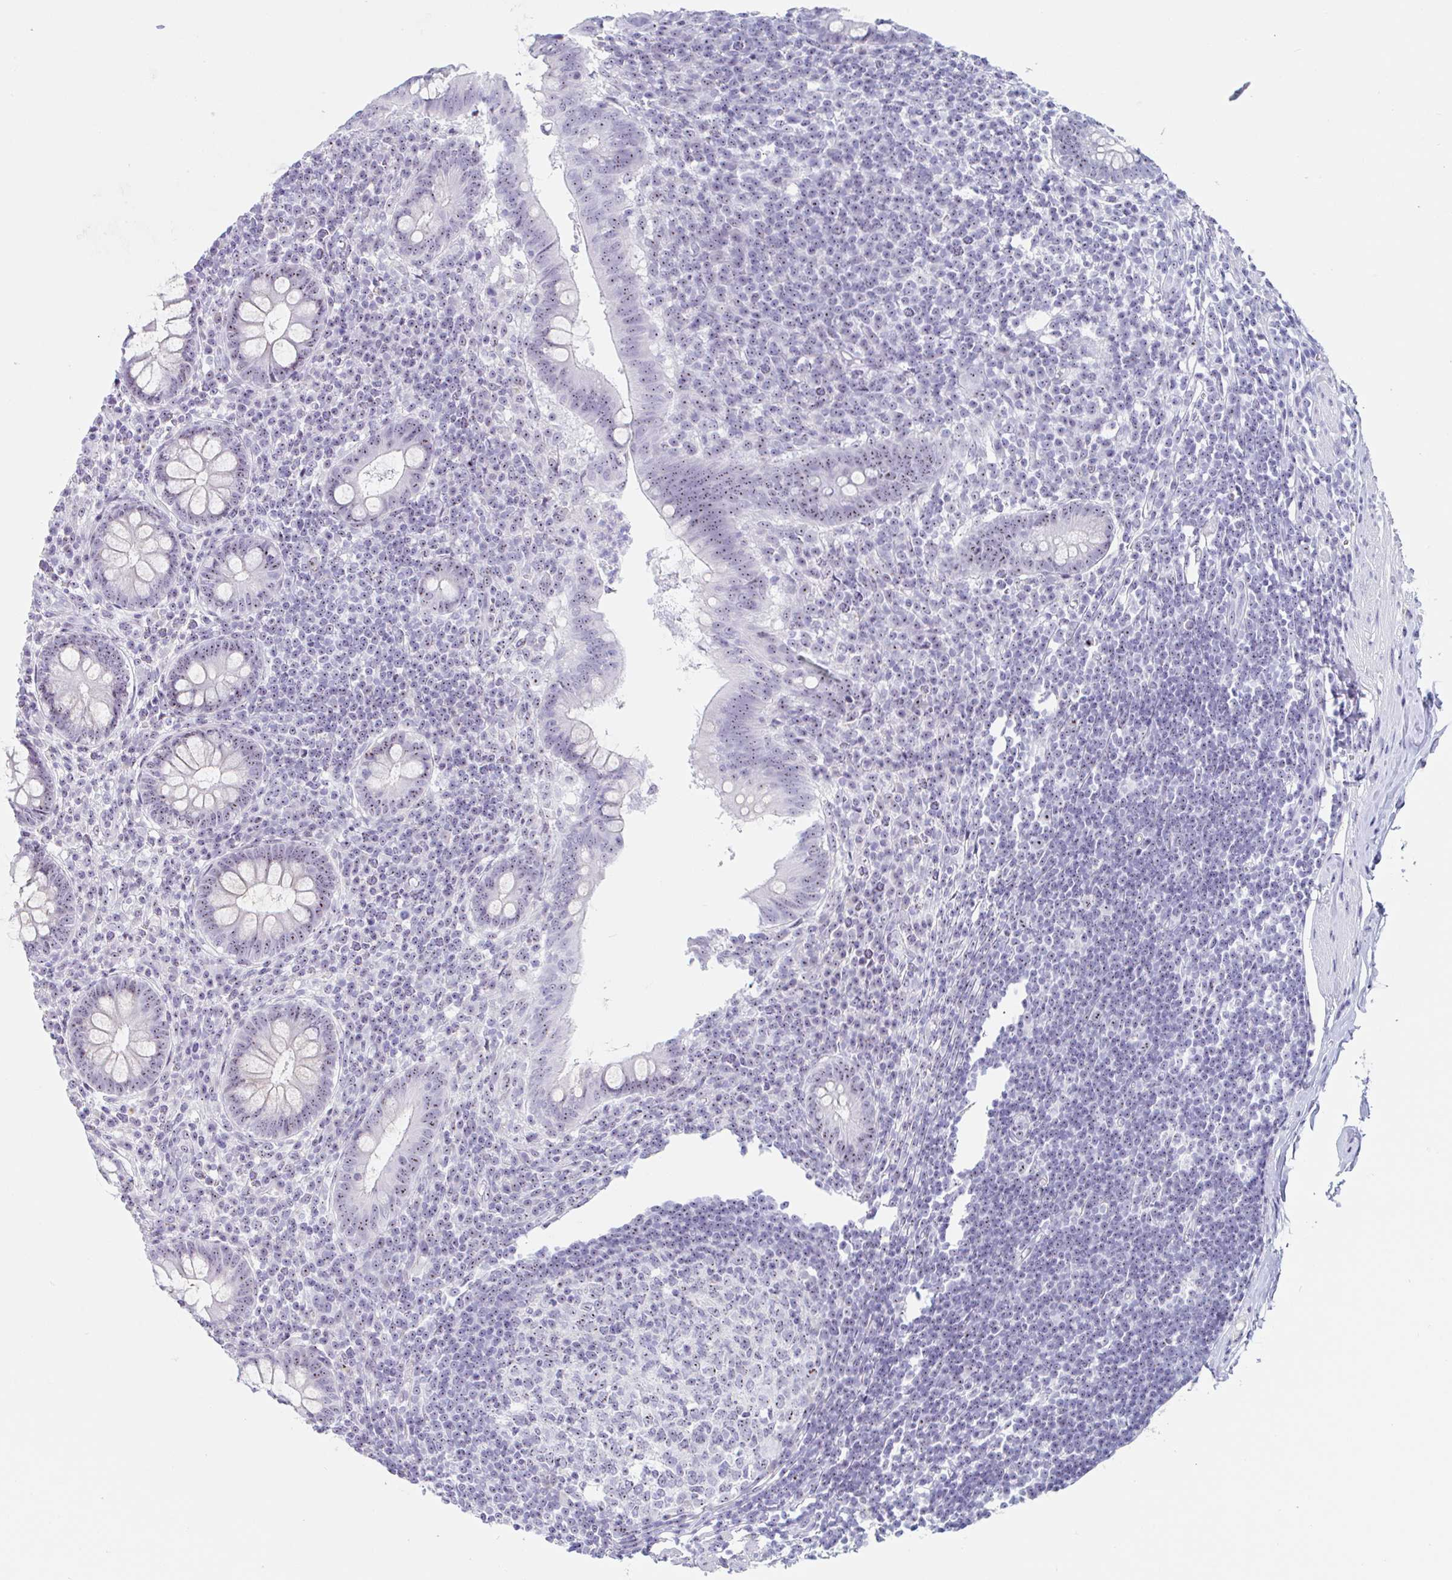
{"staining": {"intensity": "moderate", "quantity": "25%-75%", "location": "nuclear"}, "tissue": "appendix", "cell_type": "Glandular cells", "image_type": "normal", "snomed": [{"axis": "morphology", "description": "Normal tissue, NOS"}, {"axis": "topography", "description": "Appendix"}], "caption": "The image displays staining of unremarkable appendix, revealing moderate nuclear protein positivity (brown color) within glandular cells.", "gene": "LENG9", "patient": {"sex": "female", "age": 56}}